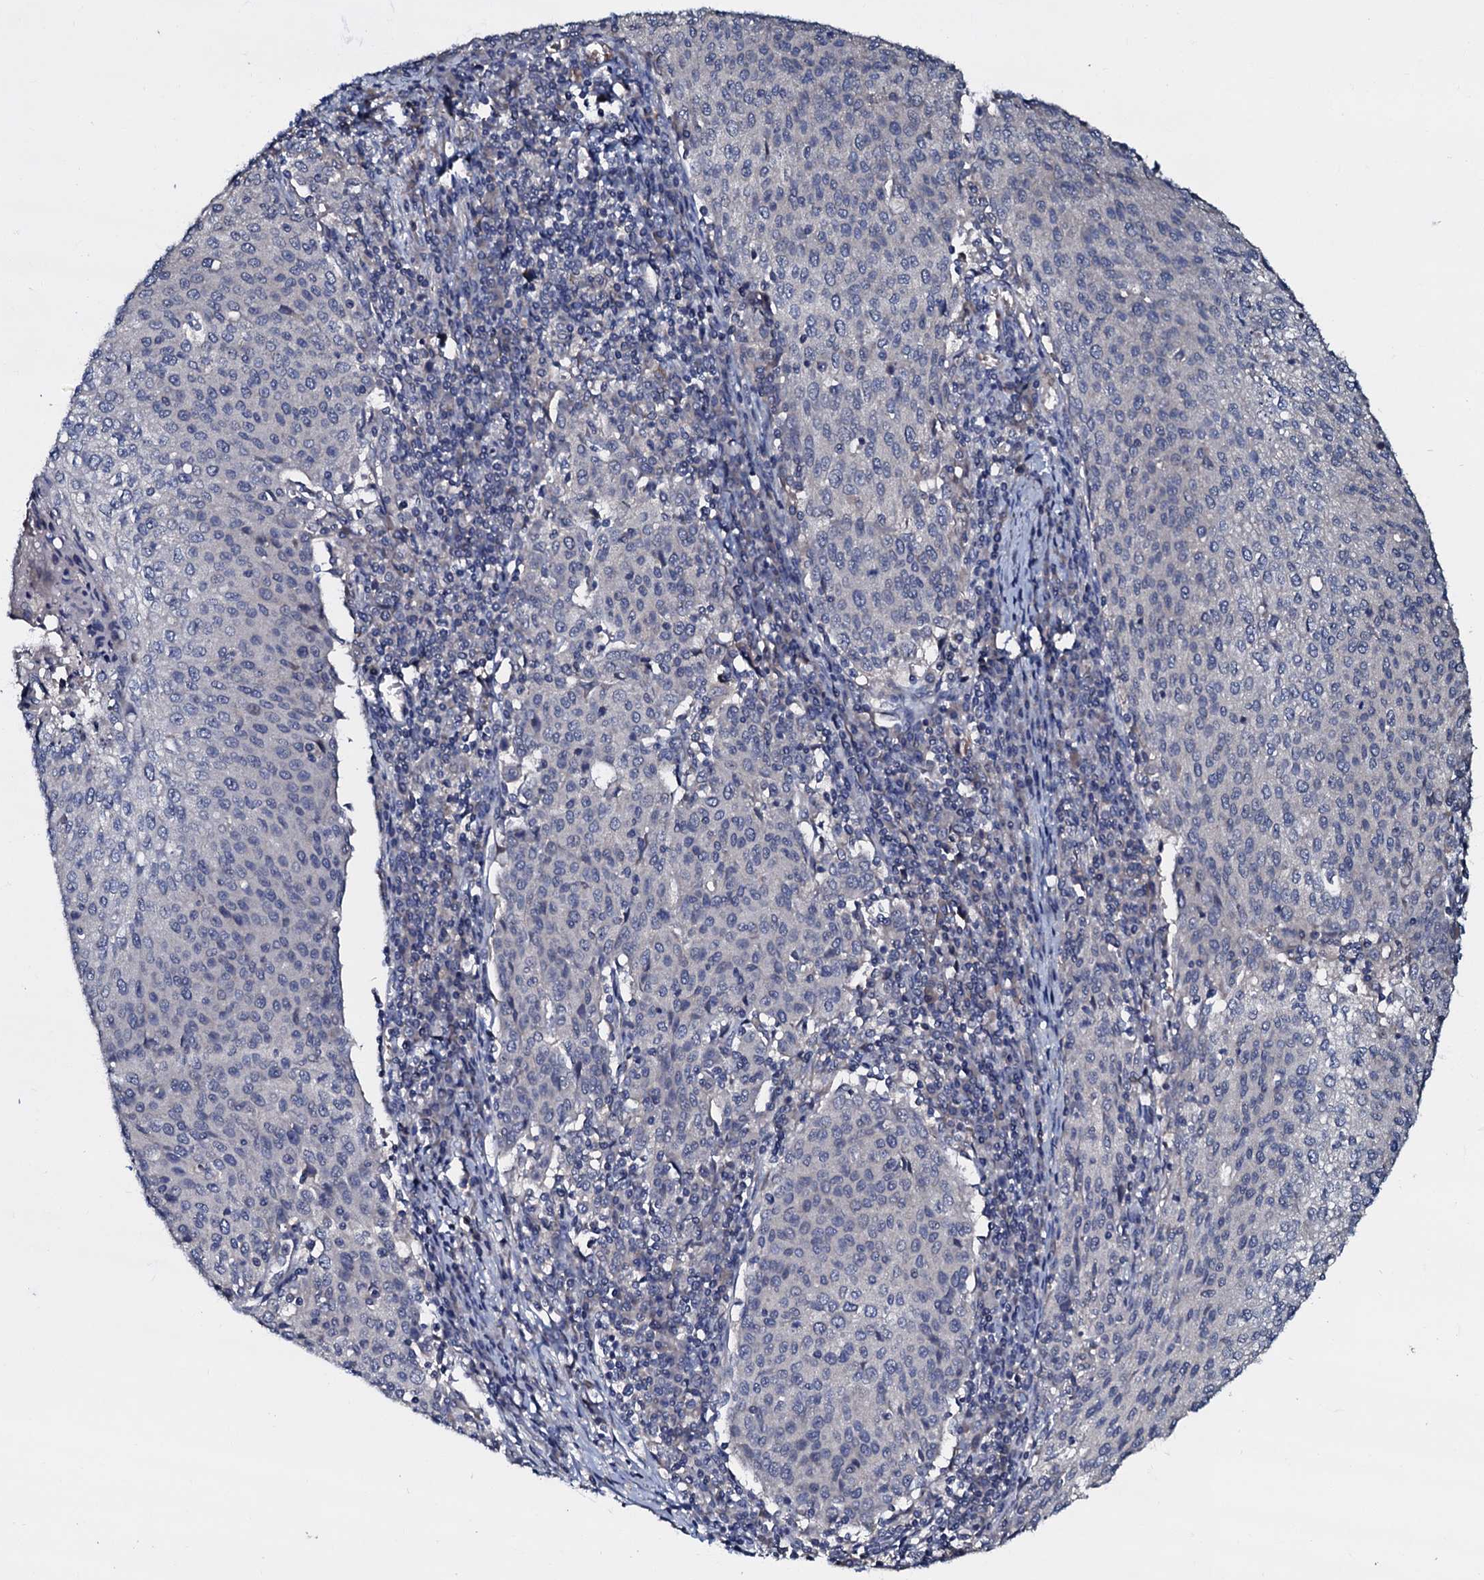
{"staining": {"intensity": "negative", "quantity": "none", "location": "none"}, "tissue": "cervical cancer", "cell_type": "Tumor cells", "image_type": "cancer", "snomed": [{"axis": "morphology", "description": "Squamous cell carcinoma, NOS"}, {"axis": "topography", "description": "Cervix"}], "caption": "Micrograph shows no protein expression in tumor cells of cervical cancer (squamous cell carcinoma) tissue.", "gene": "CPNE2", "patient": {"sex": "female", "age": 46}}